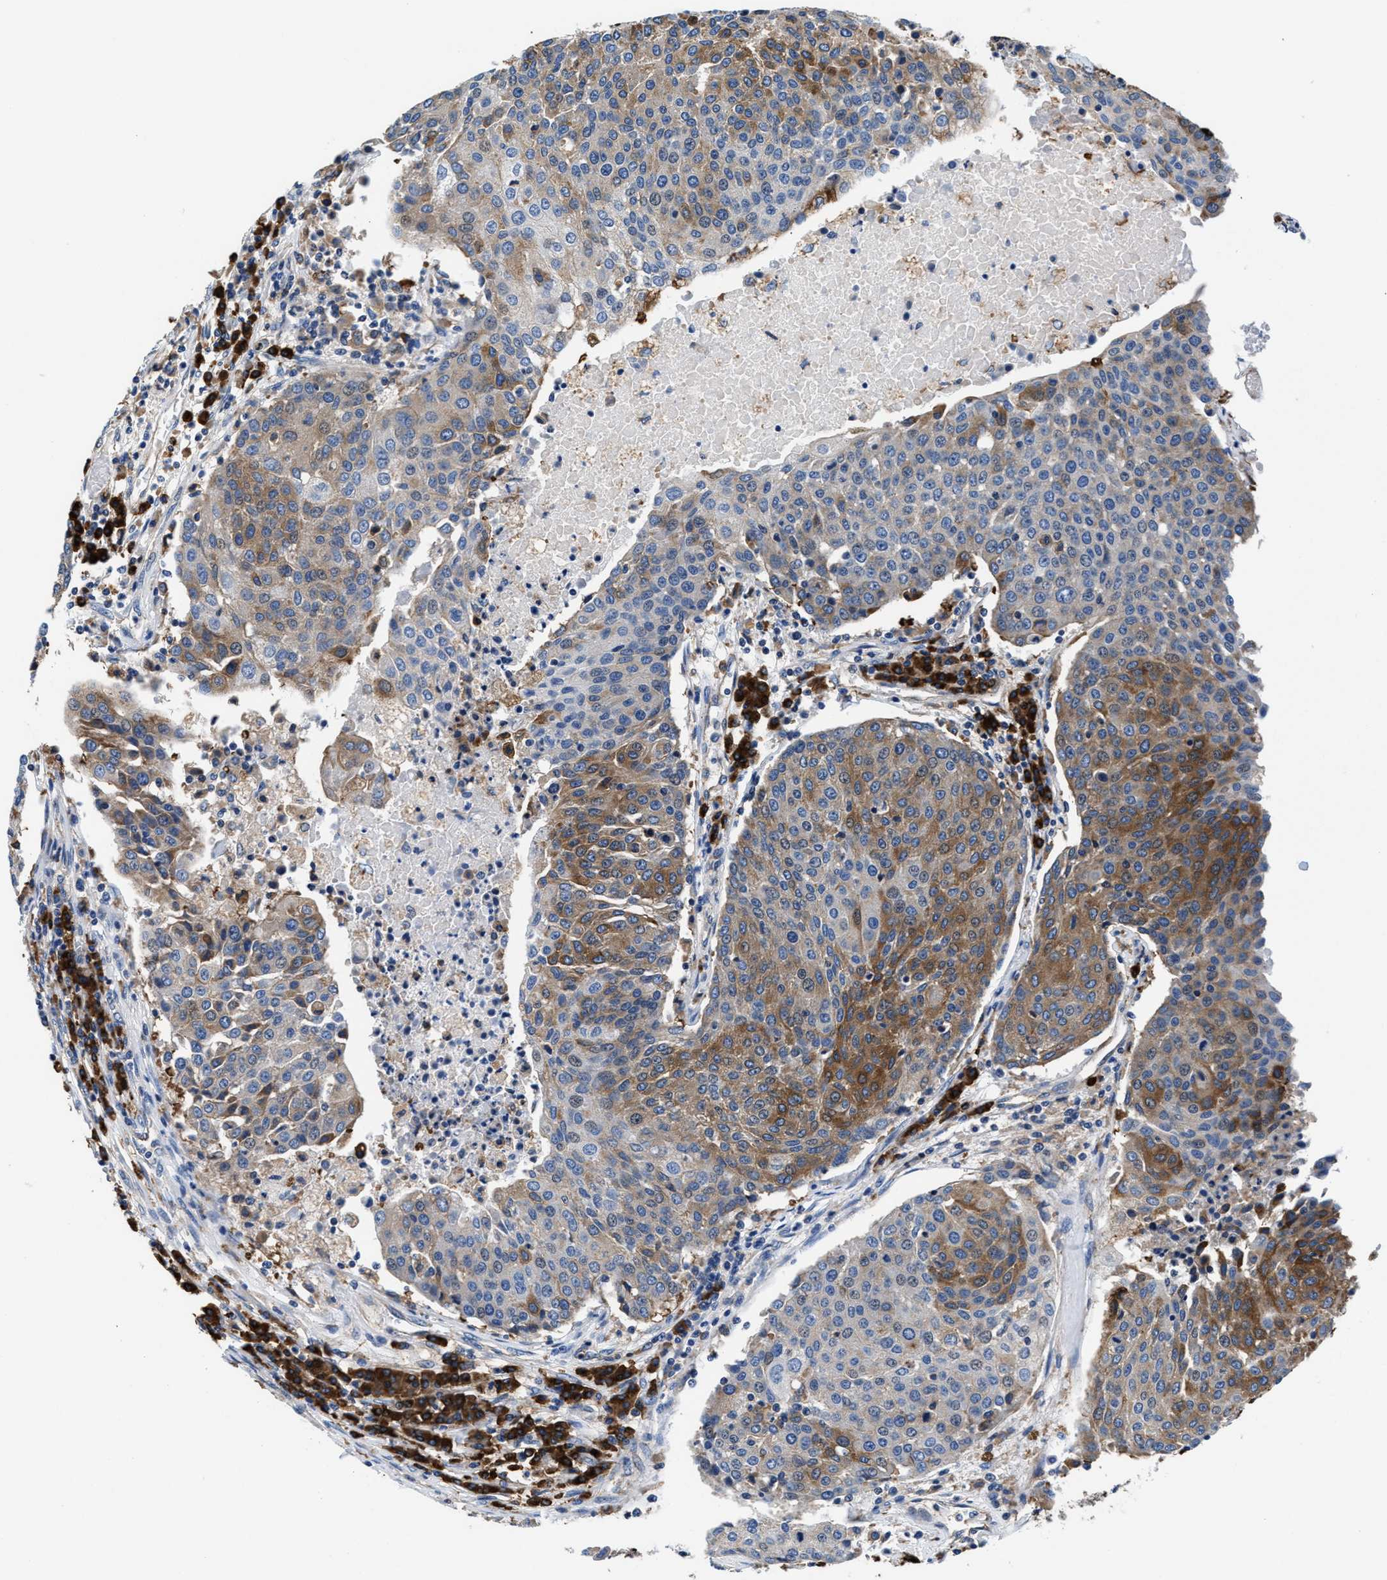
{"staining": {"intensity": "moderate", "quantity": "25%-75%", "location": "cytoplasmic/membranous"}, "tissue": "urothelial cancer", "cell_type": "Tumor cells", "image_type": "cancer", "snomed": [{"axis": "morphology", "description": "Urothelial carcinoma, High grade"}, {"axis": "topography", "description": "Urinary bladder"}], "caption": "DAB immunohistochemical staining of high-grade urothelial carcinoma displays moderate cytoplasmic/membranous protein expression in about 25%-75% of tumor cells. (IHC, brightfield microscopy, high magnification).", "gene": "PPP1R9B", "patient": {"sex": "female", "age": 85}}